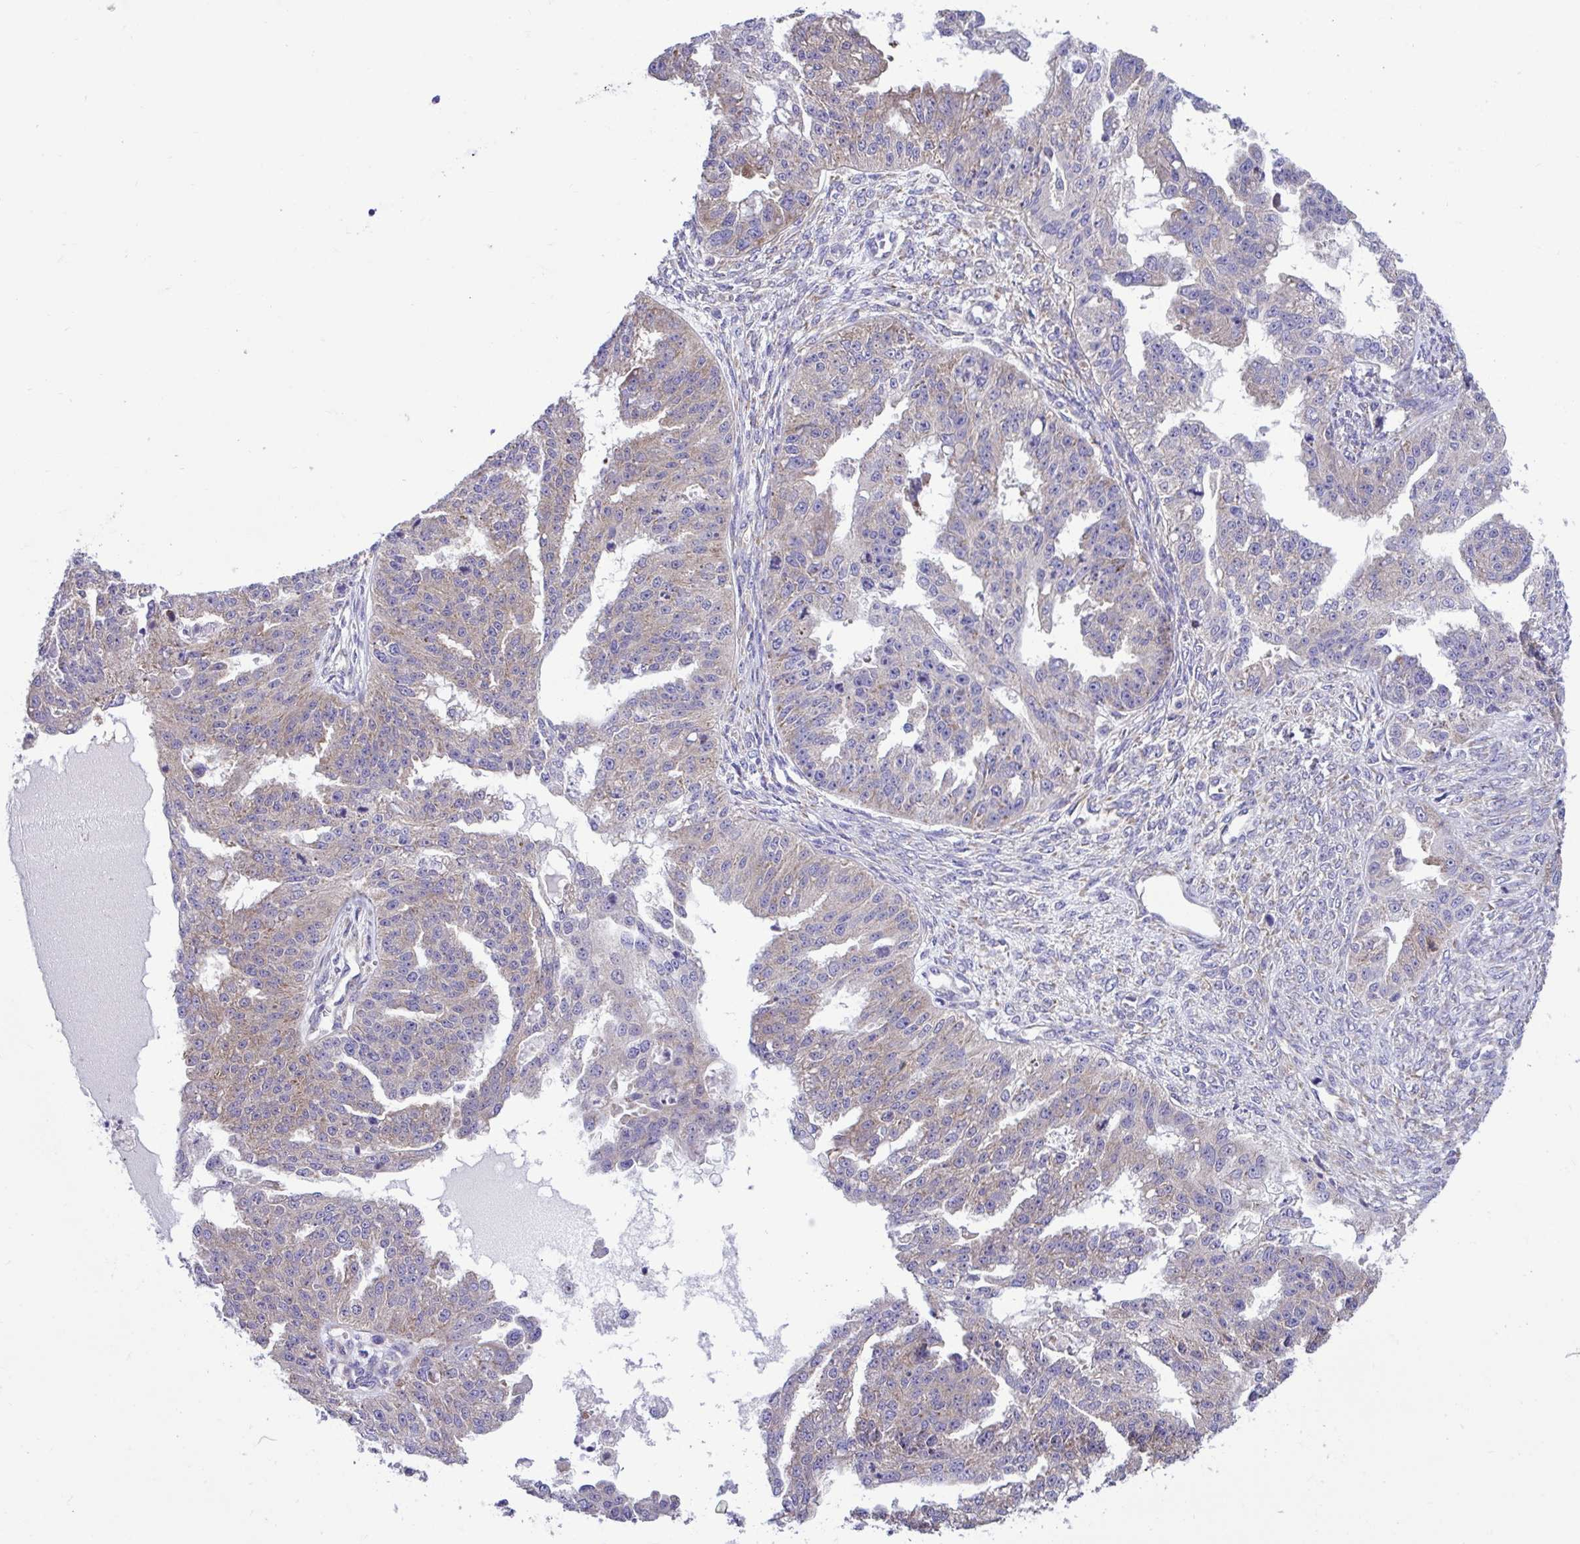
{"staining": {"intensity": "weak", "quantity": "<25%", "location": "cytoplasmic/membranous"}, "tissue": "ovarian cancer", "cell_type": "Tumor cells", "image_type": "cancer", "snomed": [{"axis": "morphology", "description": "Cystadenocarcinoma, serous, NOS"}, {"axis": "topography", "description": "Ovary"}], "caption": "This is an IHC image of serous cystadenocarcinoma (ovarian). There is no staining in tumor cells.", "gene": "RPL7", "patient": {"sex": "female", "age": 58}}